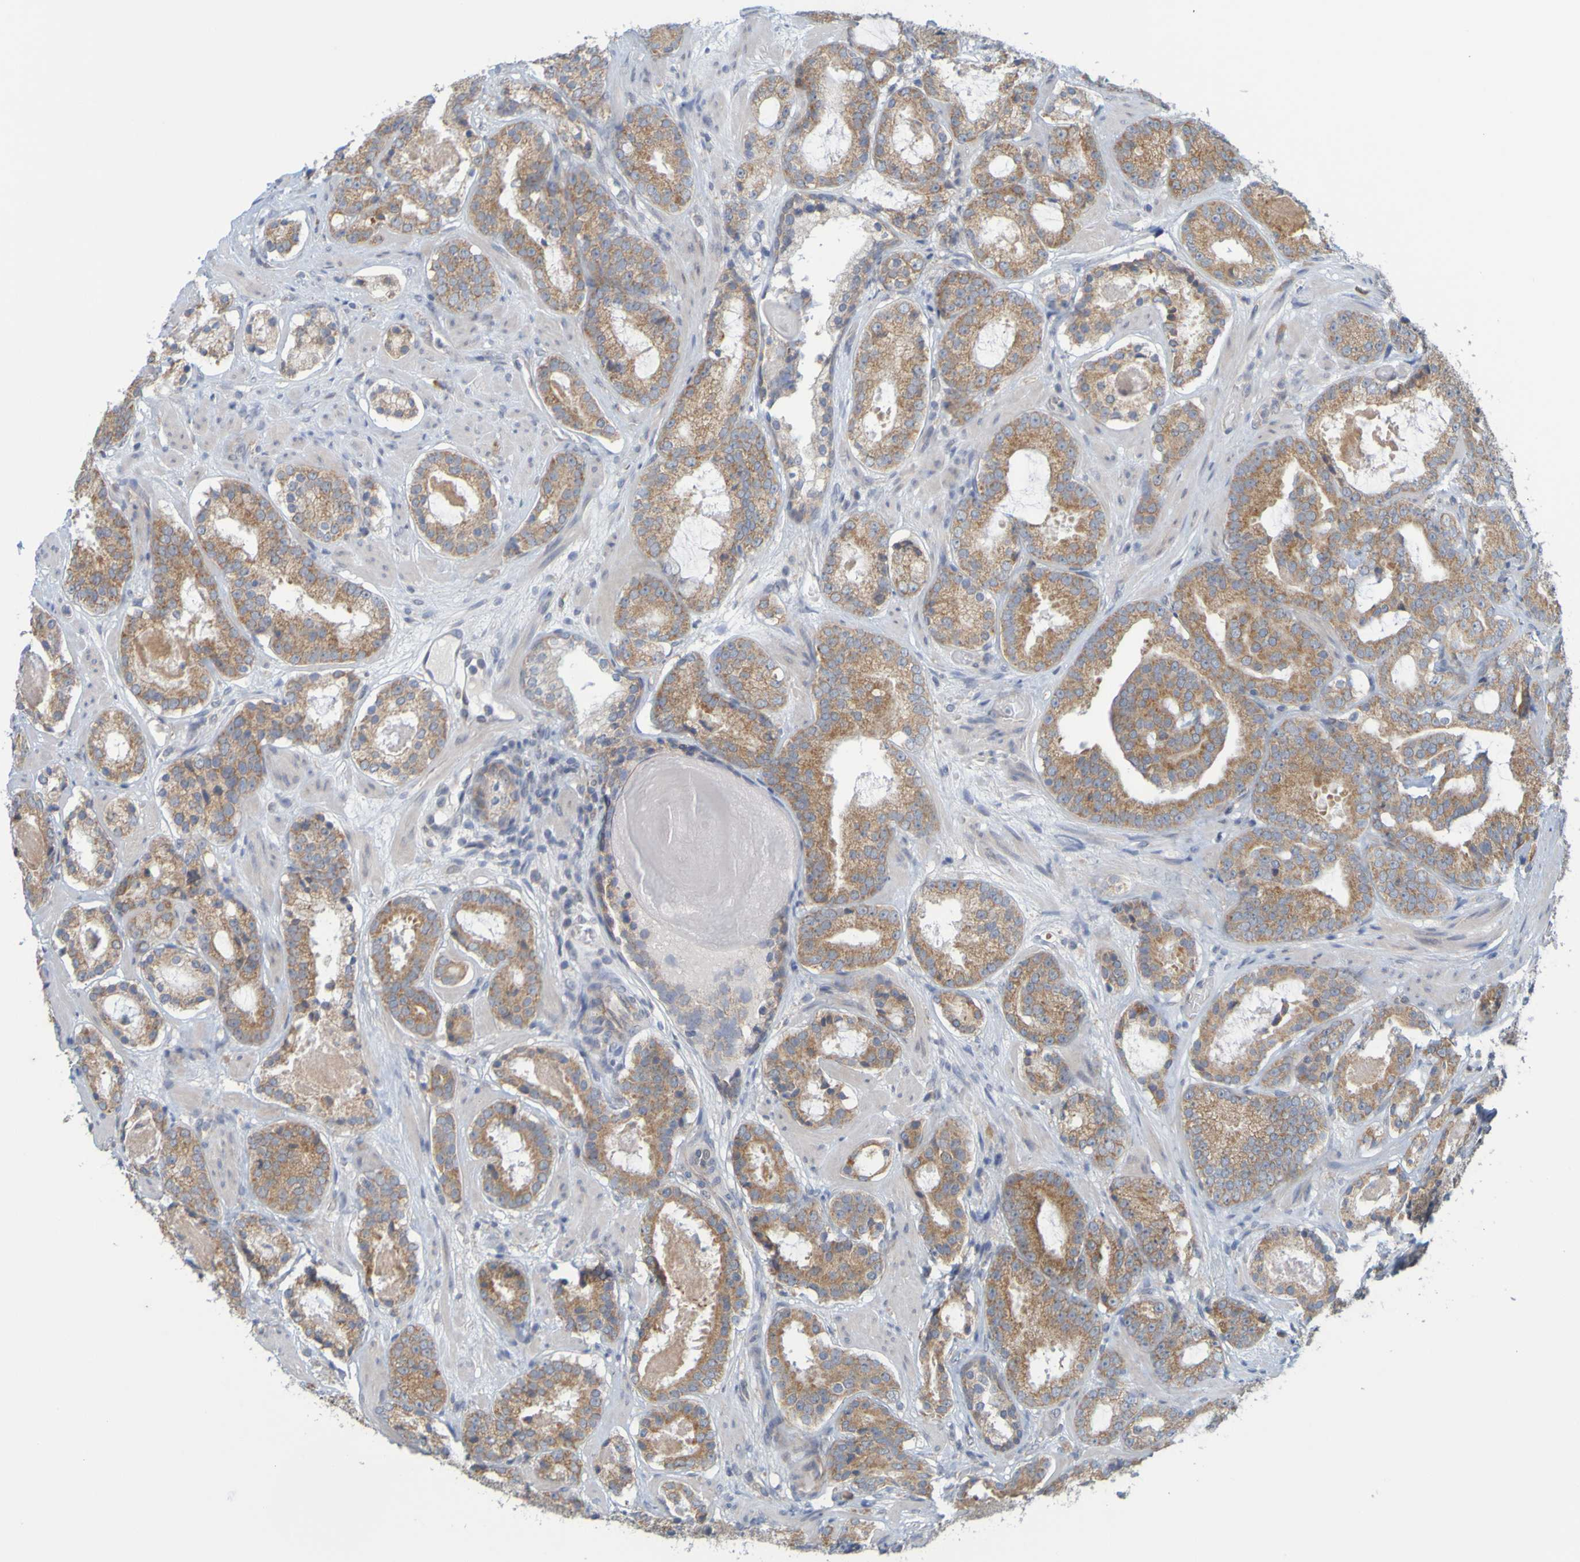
{"staining": {"intensity": "moderate", "quantity": ">75%", "location": "cytoplasmic/membranous"}, "tissue": "prostate cancer", "cell_type": "Tumor cells", "image_type": "cancer", "snomed": [{"axis": "morphology", "description": "Adenocarcinoma, Low grade"}, {"axis": "topography", "description": "Prostate"}], "caption": "IHC micrograph of neoplastic tissue: human prostate adenocarcinoma (low-grade) stained using immunohistochemistry displays medium levels of moderate protein expression localized specifically in the cytoplasmic/membranous of tumor cells, appearing as a cytoplasmic/membranous brown color.", "gene": "MOGS", "patient": {"sex": "male", "age": 69}}